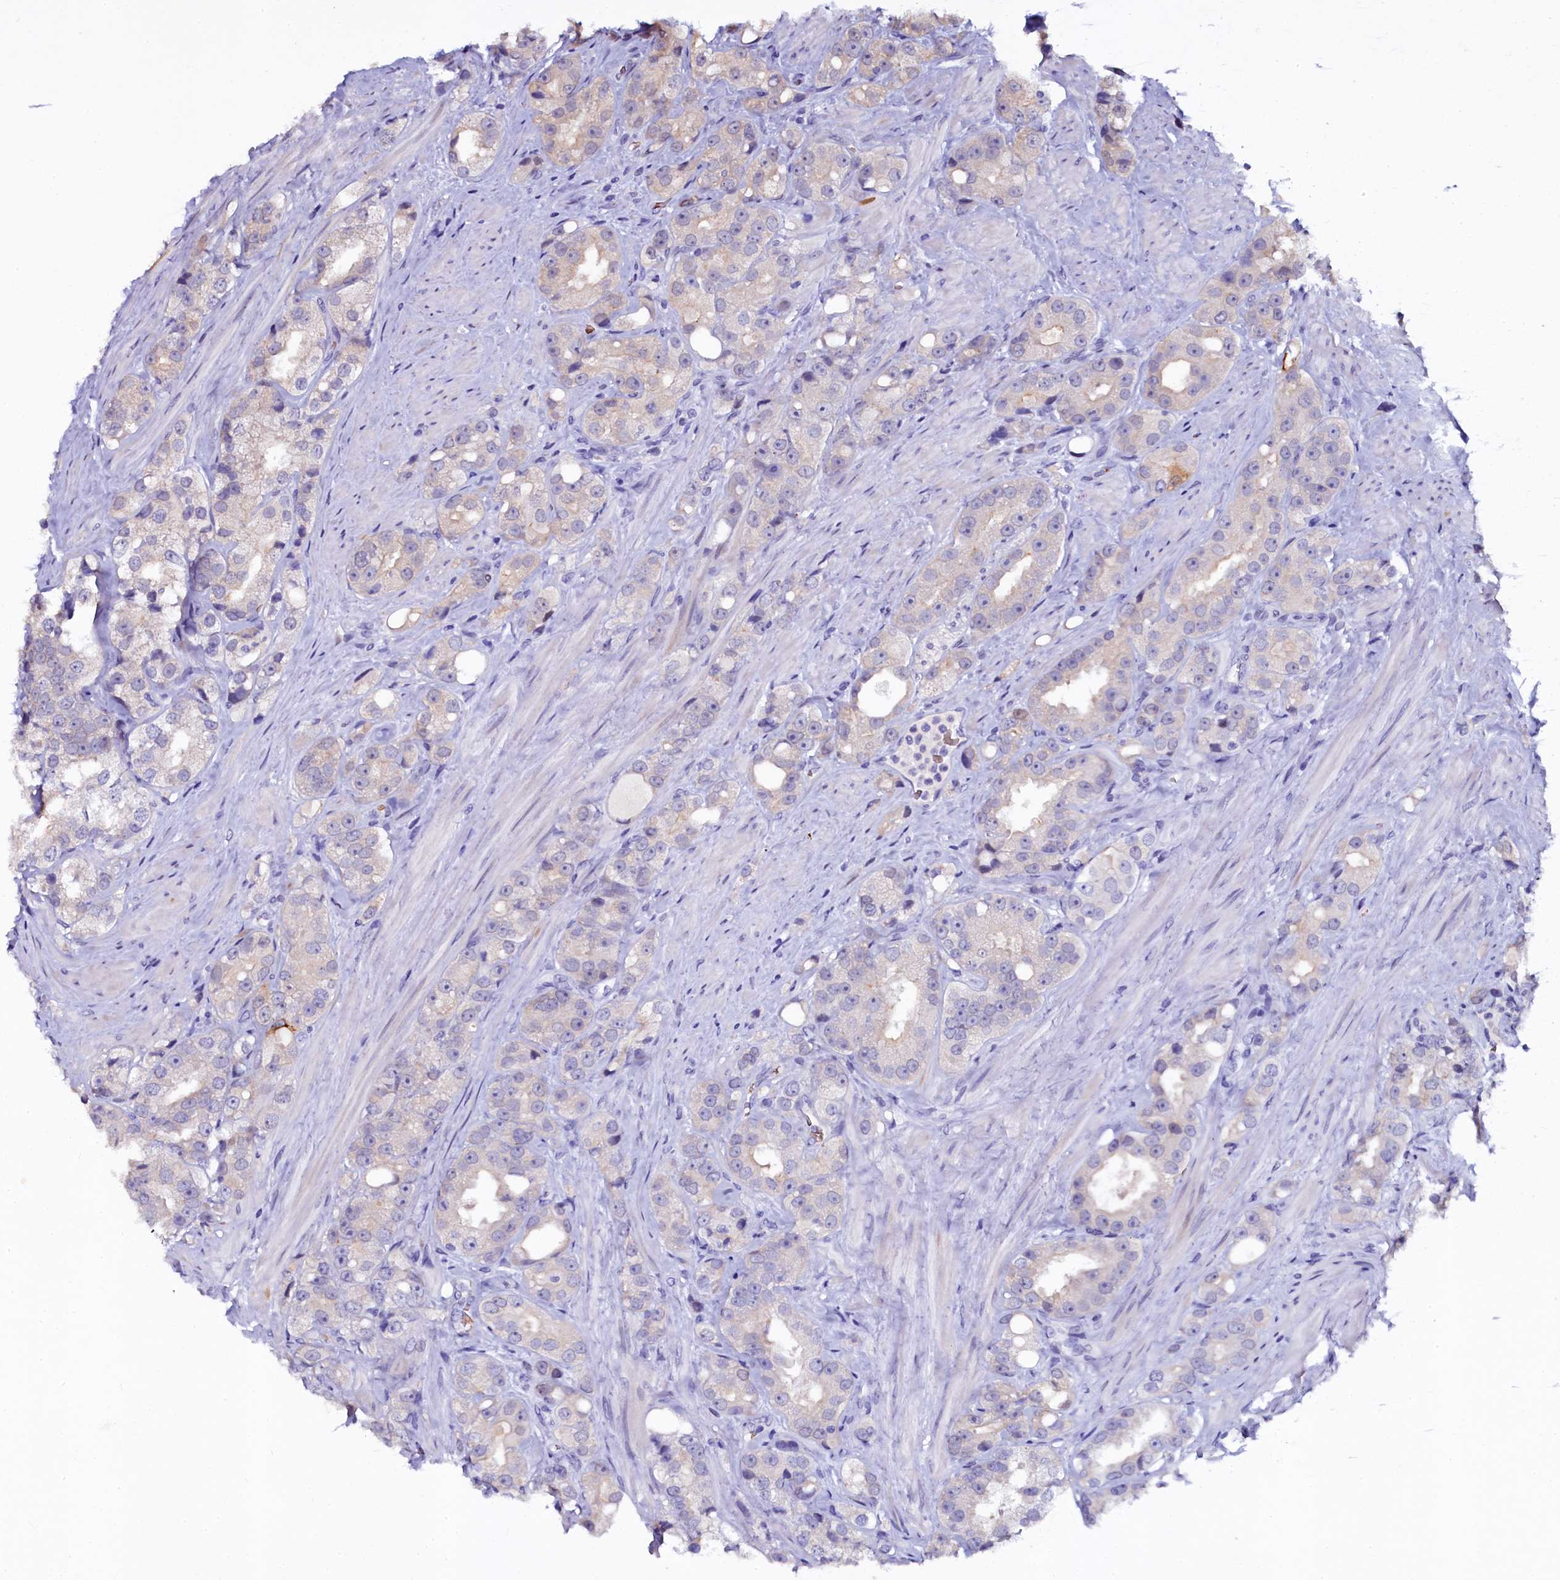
{"staining": {"intensity": "negative", "quantity": "none", "location": "none"}, "tissue": "prostate cancer", "cell_type": "Tumor cells", "image_type": "cancer", "snomed": [{"axis": "morphology", "description": "Adenocarcinoma, NOS"}, {"axis": "topography", "description": "Prostate"}], "caption": "DAB immunohistochemical staining of human prostate cancer (adenocarcinoma) reveals no significant expression in tumor cells. (Brightfield microscopy of DAB (3,3'-diaminobenzidine) immunohistochemistry at high magnification).", "gene": "CTDSPL2", "patient": {"sex": "male", "age": 79}}